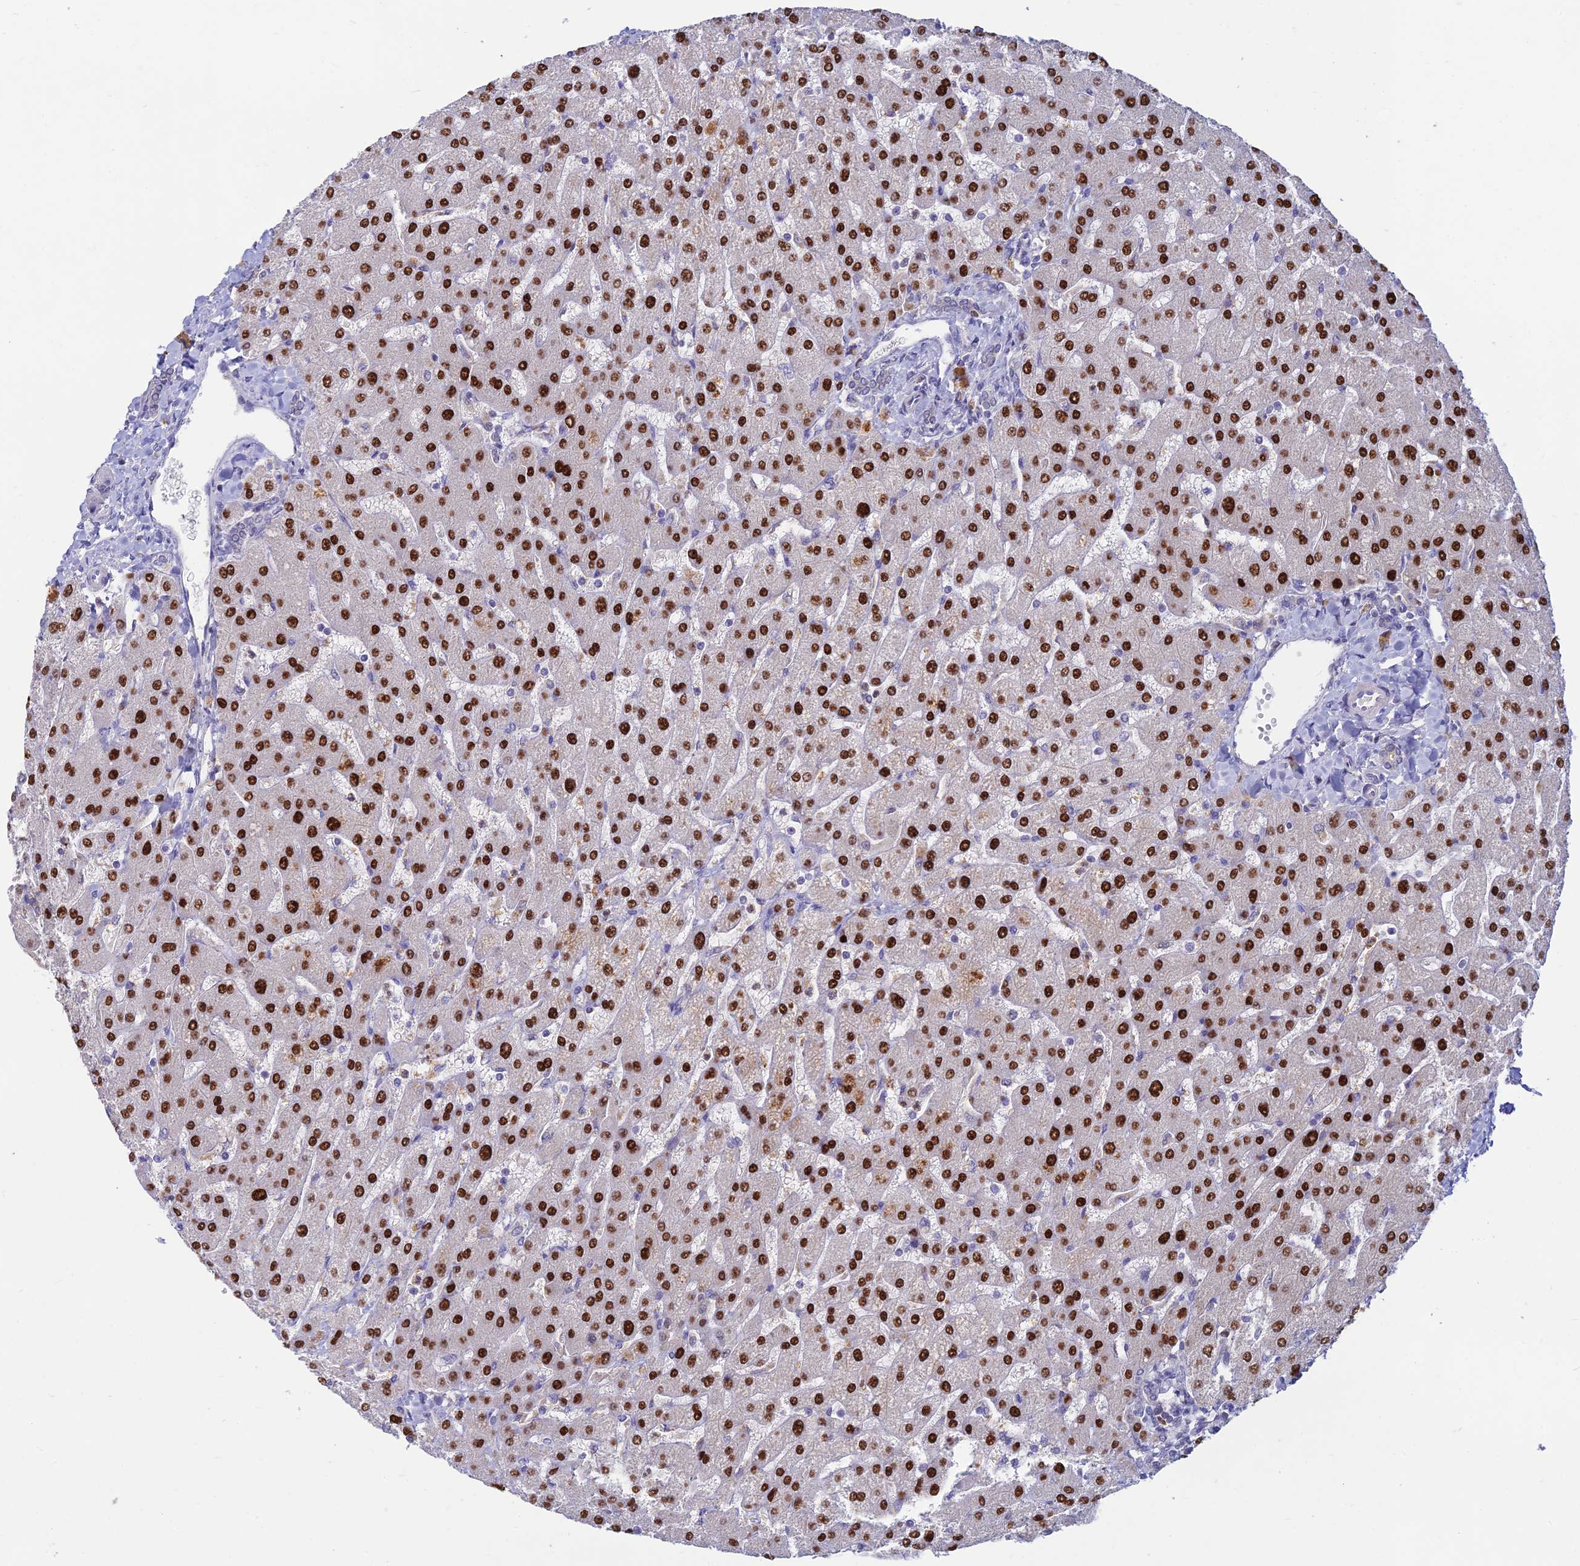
{"staining": {"intensity": "negative", "quantity": "none", "location": "none"}, "tissue": "liver", "cell_type": "Cholangiocytes", "image_type": "normal", "snomed": [{"axis": "morphology", "description": "Normal tissue, NOS"}, {"axis": "topography", "description": "Liver"}], "caption": "Immunohistochemistry of benign liver displays no staining in cholangiocytes.", "gene": "FASTKD5", "patient": {"sex": "male", "age": 55}}